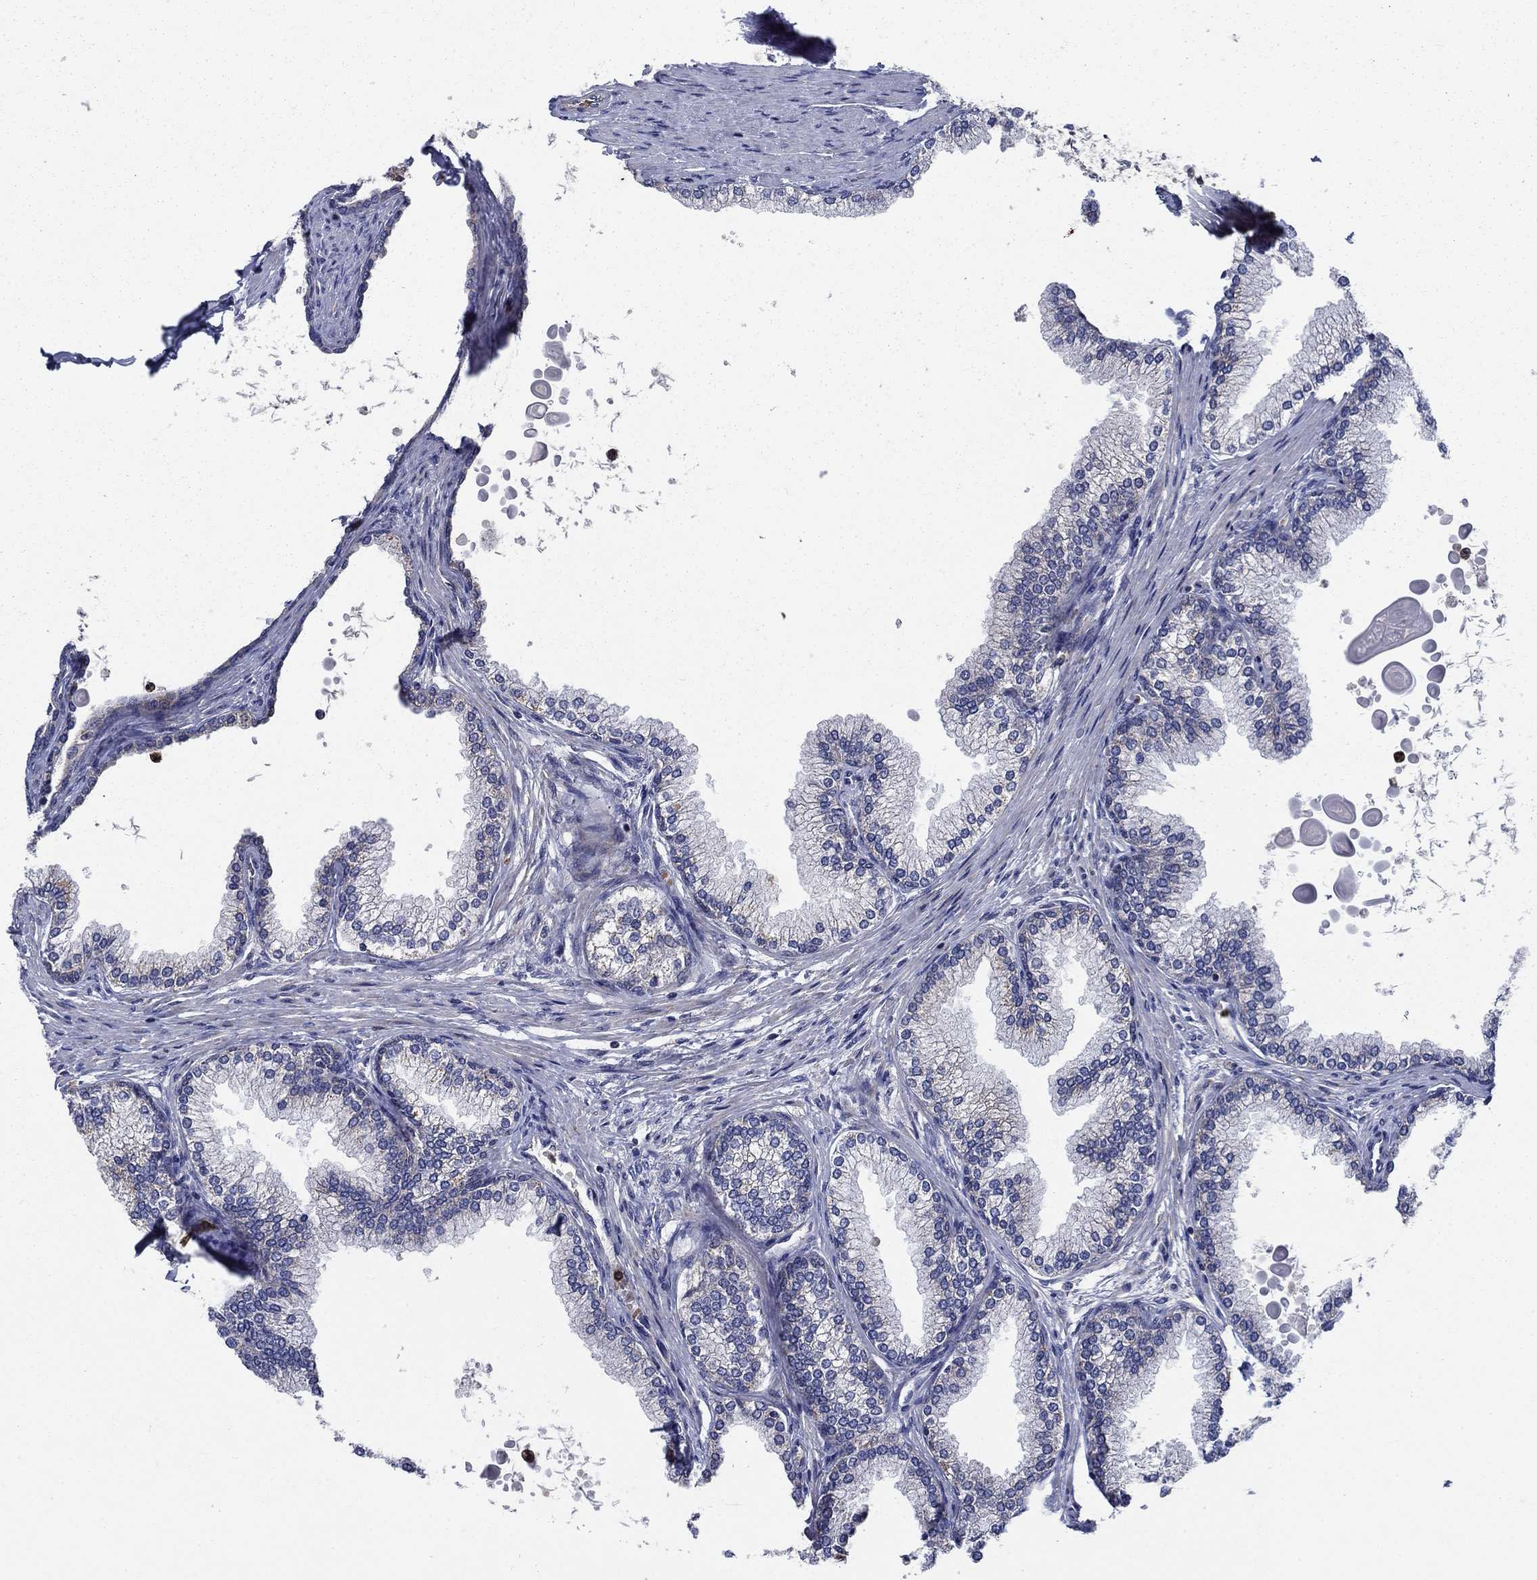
{"staining": {"intensity": "moderate", "quantity": "25%-75%", "location": "cytoplasmic/membranous"}, "tissue": "prostate", "cell_type": "Glandular cells", "image_type": "normal", "snomed": [{"axis": "morphology", "description": "Normal tissue, NOS"}, {"axis": "topography", "description": "Prostate"}], "caption": "Glandular cells demonstrate medium levels of moderate cytoplasmic/membranous positivity in approximately 25%-75% of cells in benign human prostate.", "gene": "RNF19B", "patient": {"sex": "male", "age": 72}}